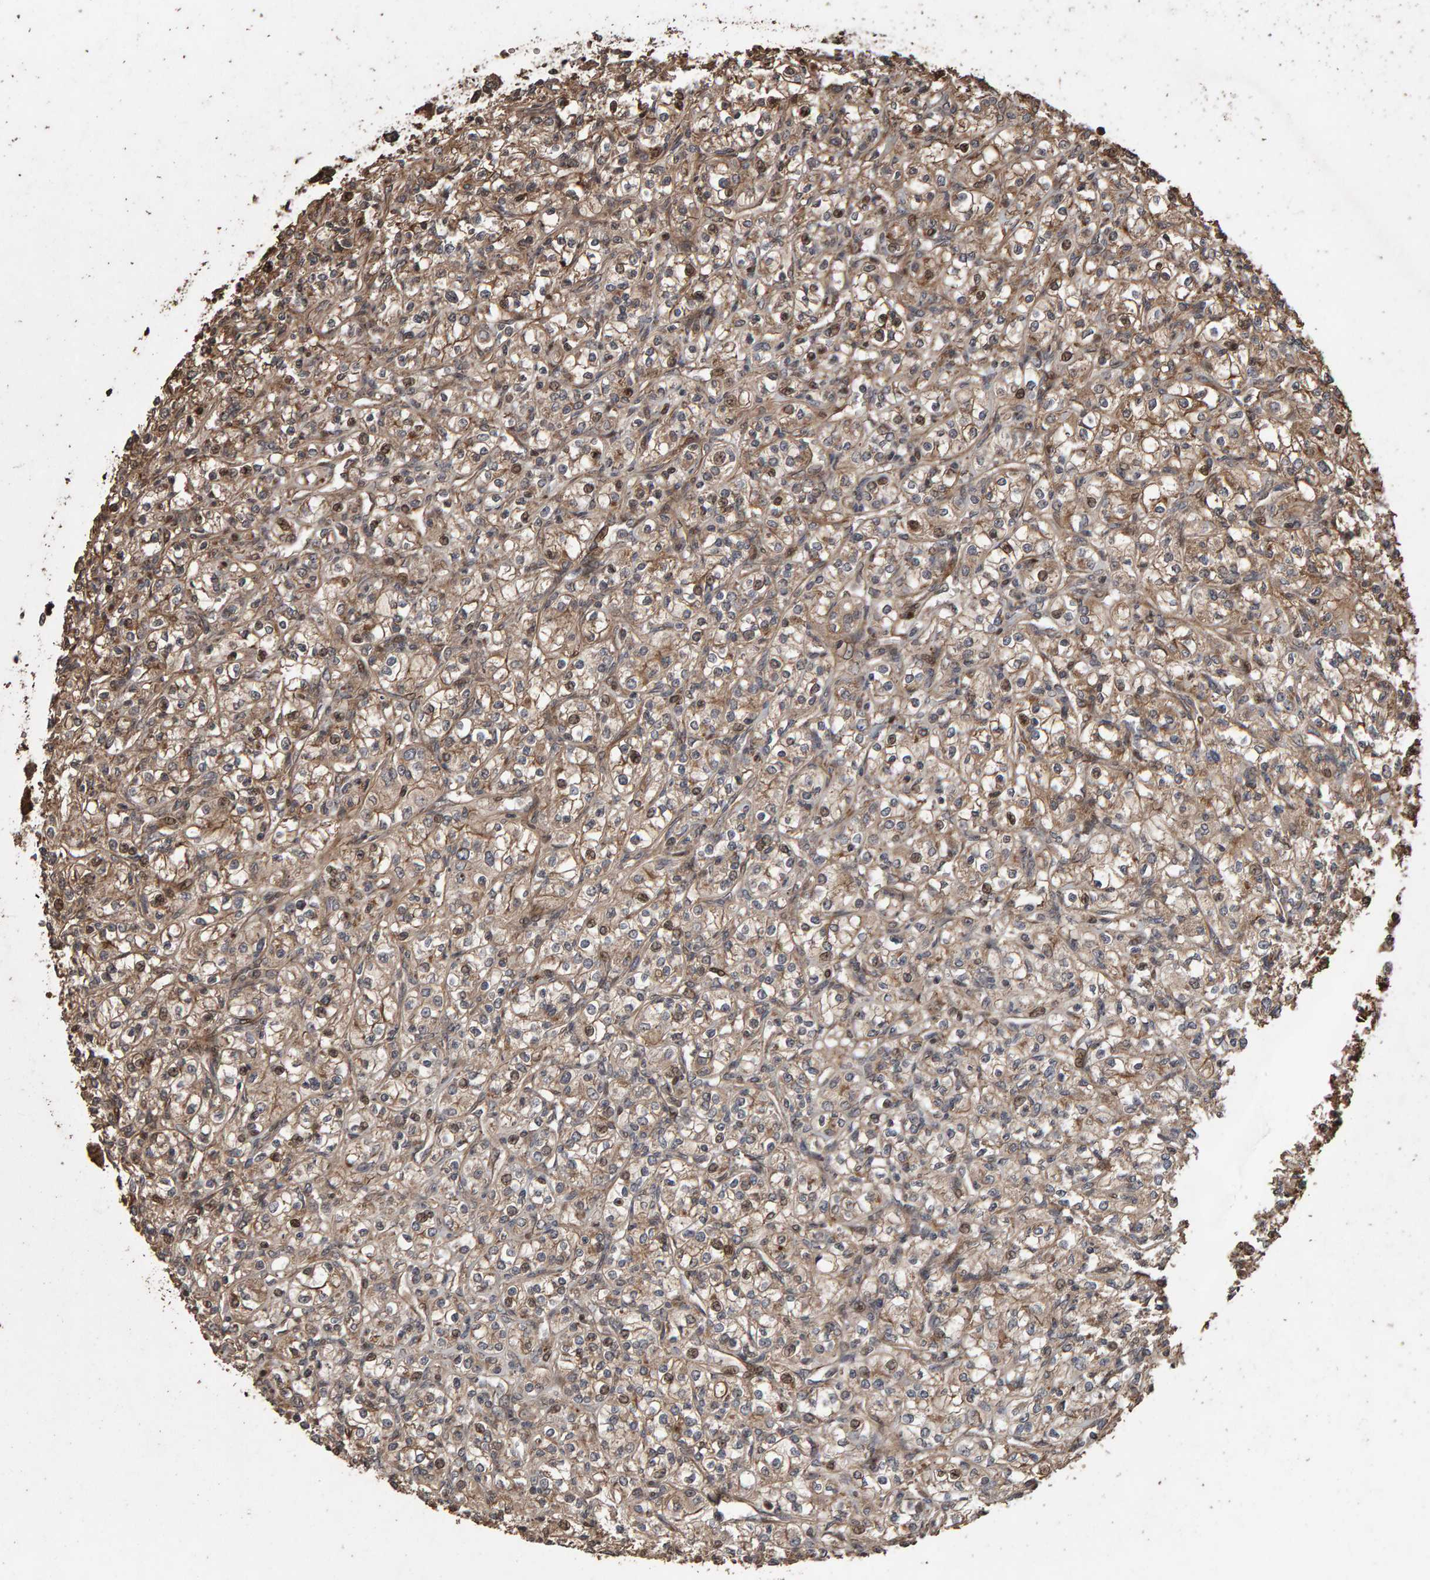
{"staining": {"intensity": "weak", "quantity": ">75%", "location": "cytoplasmic/membranous"}, "tissue": "renal cancer", "cell_type": "Tumor cells", "image_type": "cancer", "snomed": [{"axis": "morphology", "description": "Adenocarcinoma, NOS"}, {"axis": "topography", "description": "Kidney"}], "caption": "A brown stain highlights weak cytoplasmic/membranous positivity of a protein in renal cancer tumor cells. (brown staining indicates protein expression, while blue staining denotes nuclei).", "gene": "OSBP2", "patient": {"sex": "male", "age": 77}}